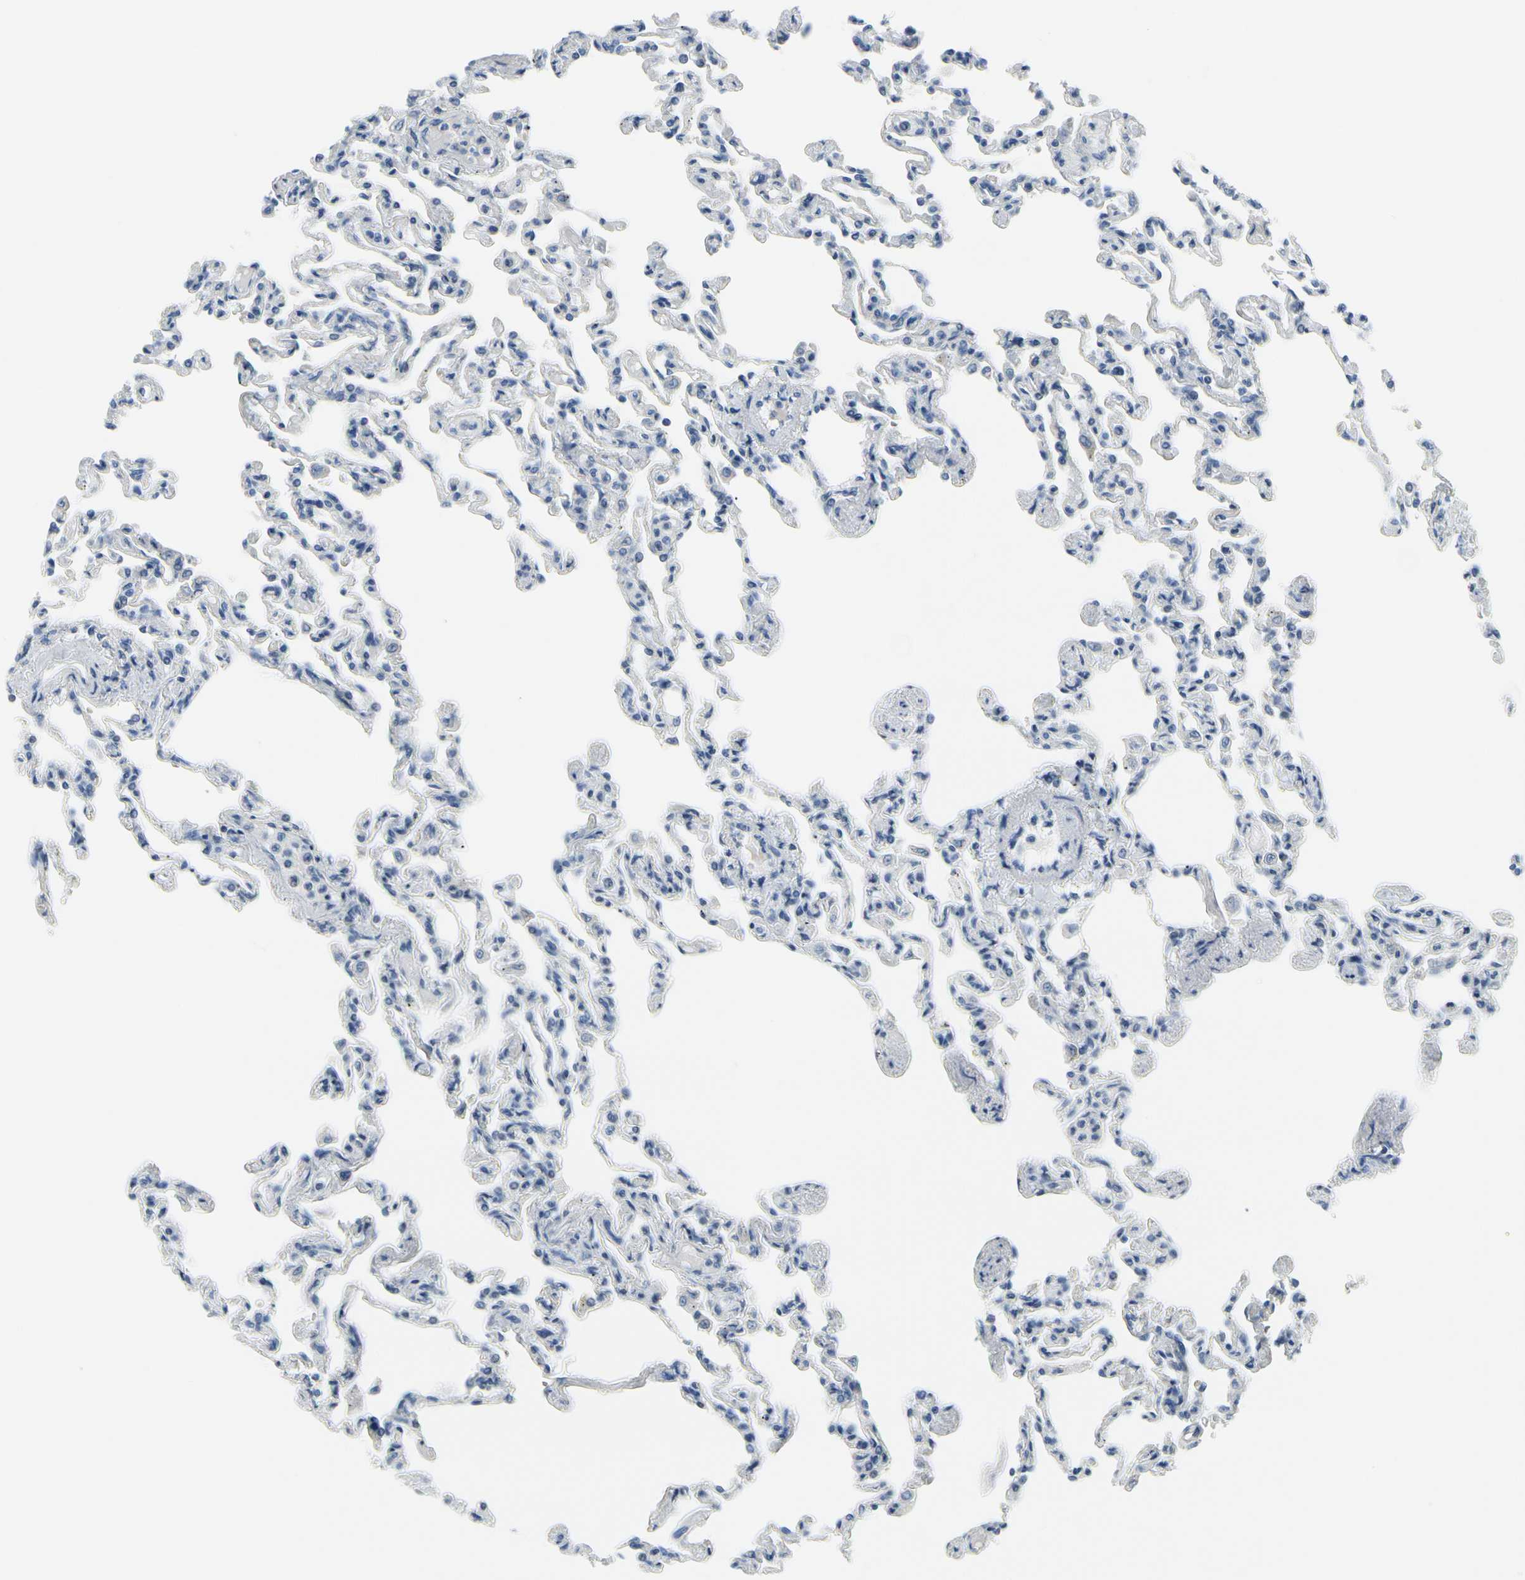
{"staining": {"intensity": "negative", "quantity": "none", "location": "none"}, "tissue": "lung", "cell_type": "Alveolar cells", "image_type": "normal", "snomed": [{"axis": "morphology", "description": "Normal tissue, NOS"}, {"axis": "topography", "description": "Lung"}], "caption": "High power microscopy histopathology image of an IHC histopathology image of normal lung, revealing no significant staining in alveolar cells. Nuclei are stained in blue.", "gene": "MUC5B", "patient": {"sex": "male", "age": 21}}